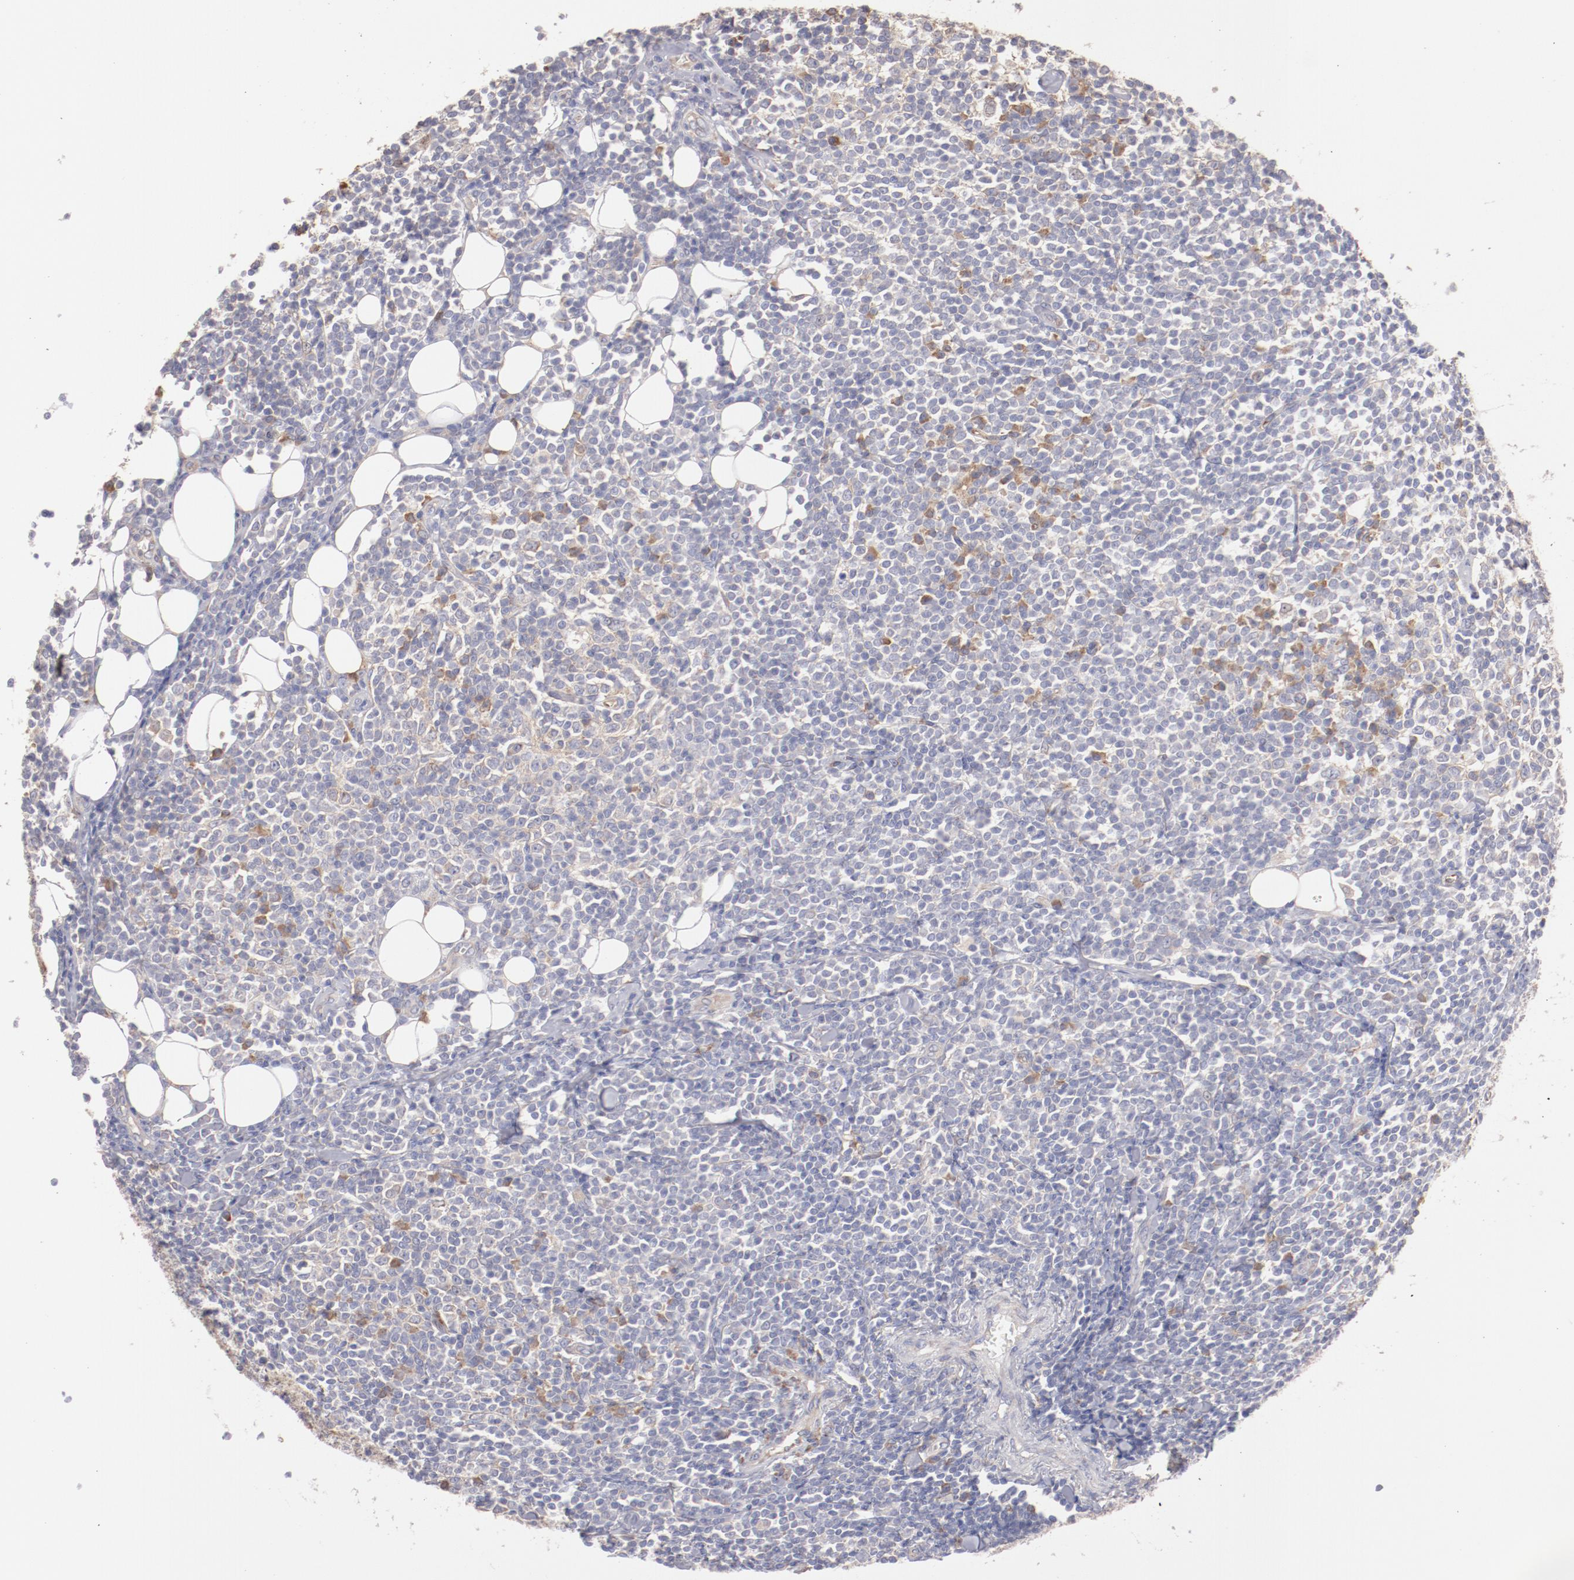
{"staining": {"intensity": "negative", "quantity": "none", "location": "none"}, "tissue": "lymphoma", "cell_type": "Tumor cells", "image_type": "cancer", "snomed": [{"axis": "morphology", "description": "Malignant lymphoma, non-Hodgkin's type, Low grade"}, {"axis": "topography", "description": "Soft tissue"}], "caption": "DAB (3,3'-diaminobenzidine) immunohistochemical staining of human low-grade malignant lymphoma, non-Hodgkin's type displays no significant positivity in tumor cells.", "gene": "ENTPD5", "patient": {"sex": "male", "age": 92}}